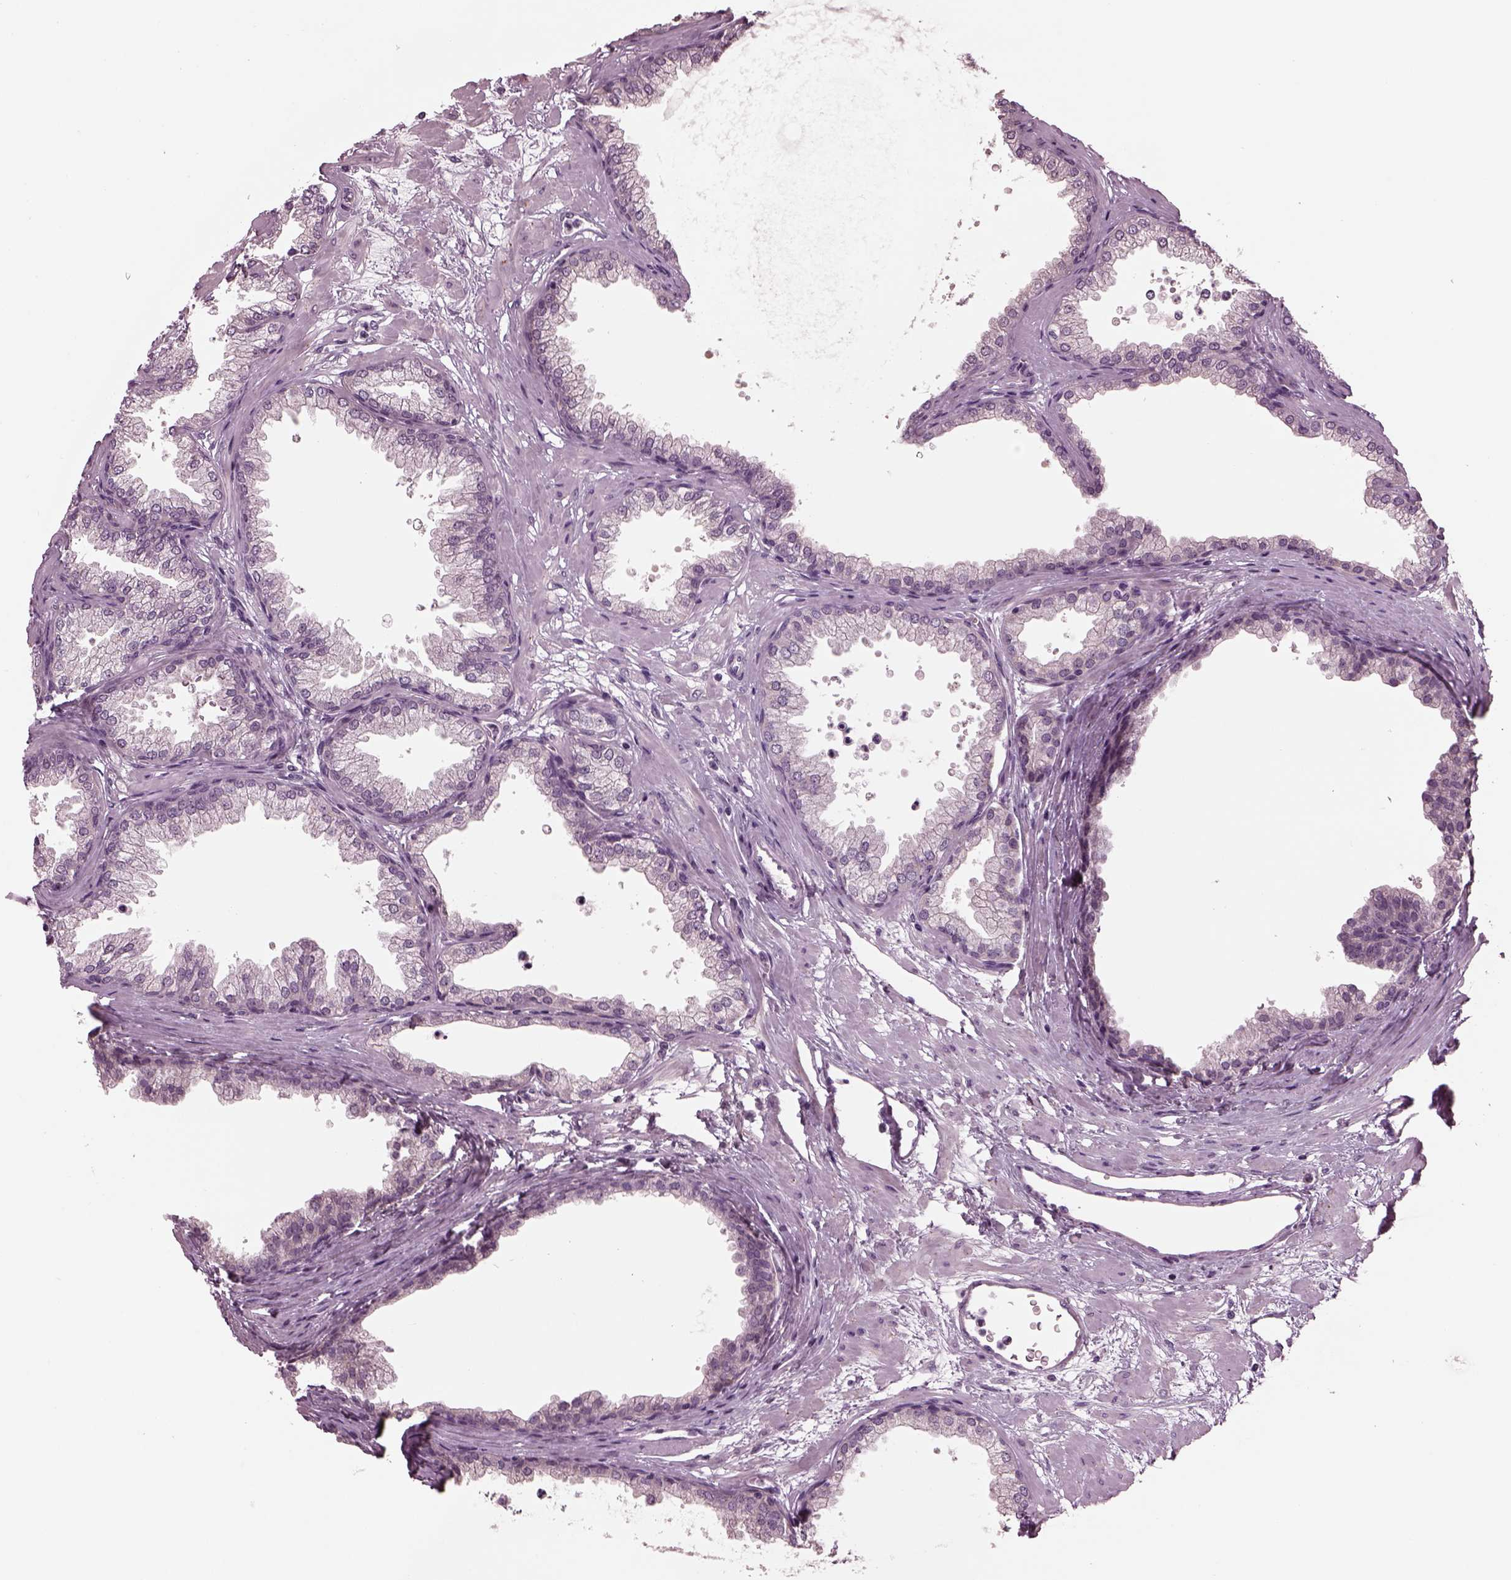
{"staining": {"intensity": "negative", "quantity": "none", "location": "none"}, "tissue": "prostate", "cell_type": "Glandular cells", "image_type": "normal", "snomed": [{"axis": "morphology", "description": "Normal tissue, NOS"}, {"axis": "topography", "description": "Prostate"}], "caption": "Micrograph shows no significant protein positivity in glandular cells of unremarkable prostate. (Immunohistochemistry (ihc), brightfield microscopy, high magnification).", "gene": "CLCN4", "patient": {"sex": "male", "age": 37}}